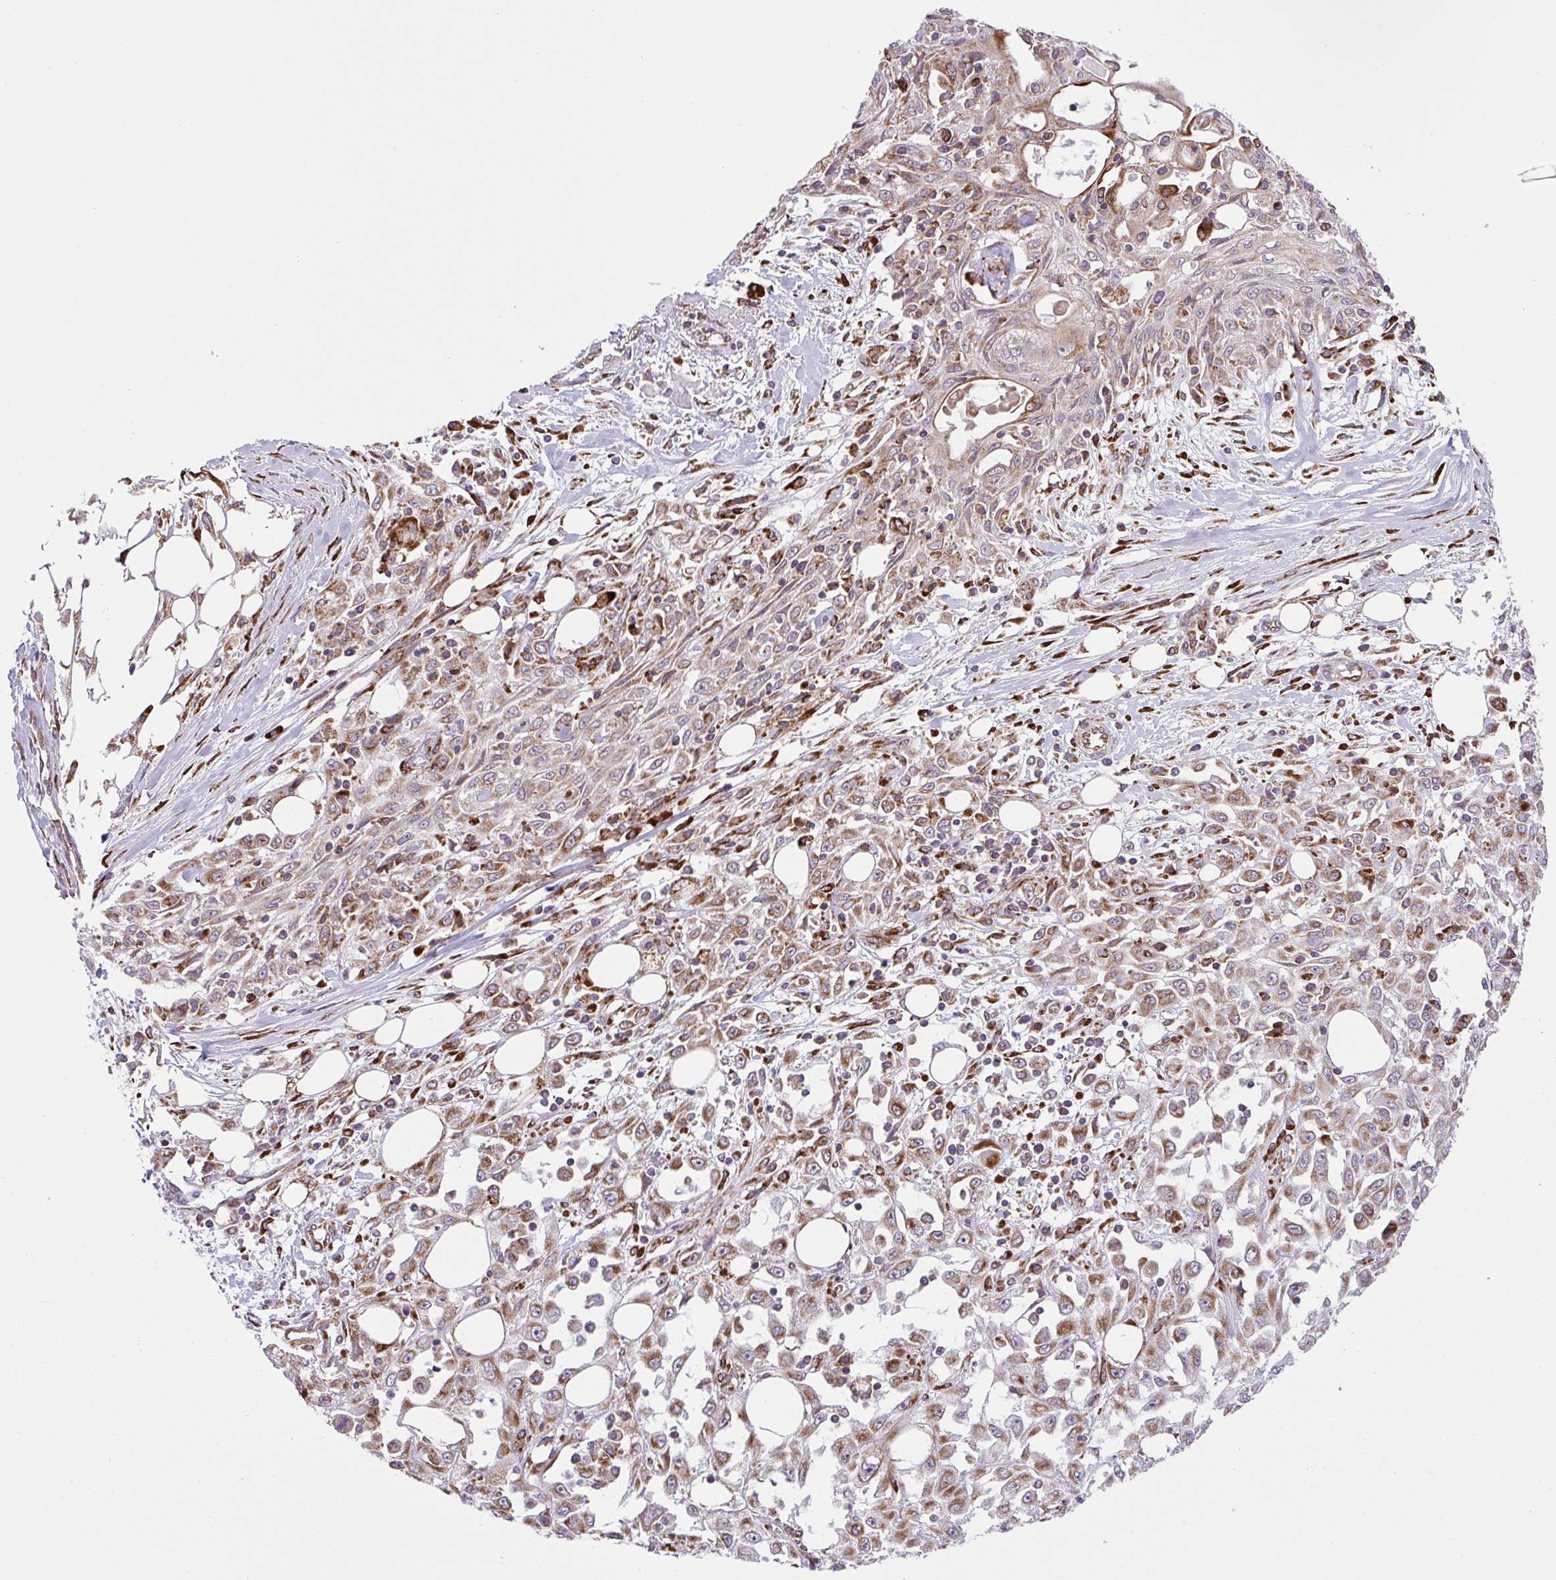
{"staining": {"intensity": "moderate", "quantity": ">75%", "location": "cytoplasmic/membranous"}, "tissue": "skin cancer", "cell_type": "Tumor cells", "image_type": "cancer", "snomed": [{"axis": "morphology", "description": "Squamous cell carcinoma, NOS"}, {"axis": "morphology", "description": "Squamous cell carcinoma, metastatic, NOS"}, {"axis": "topography", "description": "Skin"}, {"axis": "topography", "description": "Lymph node"}], "caption": "A histopathology image showing moderate cytoplasmic/membranous positivity in approximately >75% of tumor cells in metastatic squamous cell carcinoma (skin), as visualized by brown immunohistochemical staining.", "gene": "SLC39A7", "patient": {"sex": "male", "age": 75}}